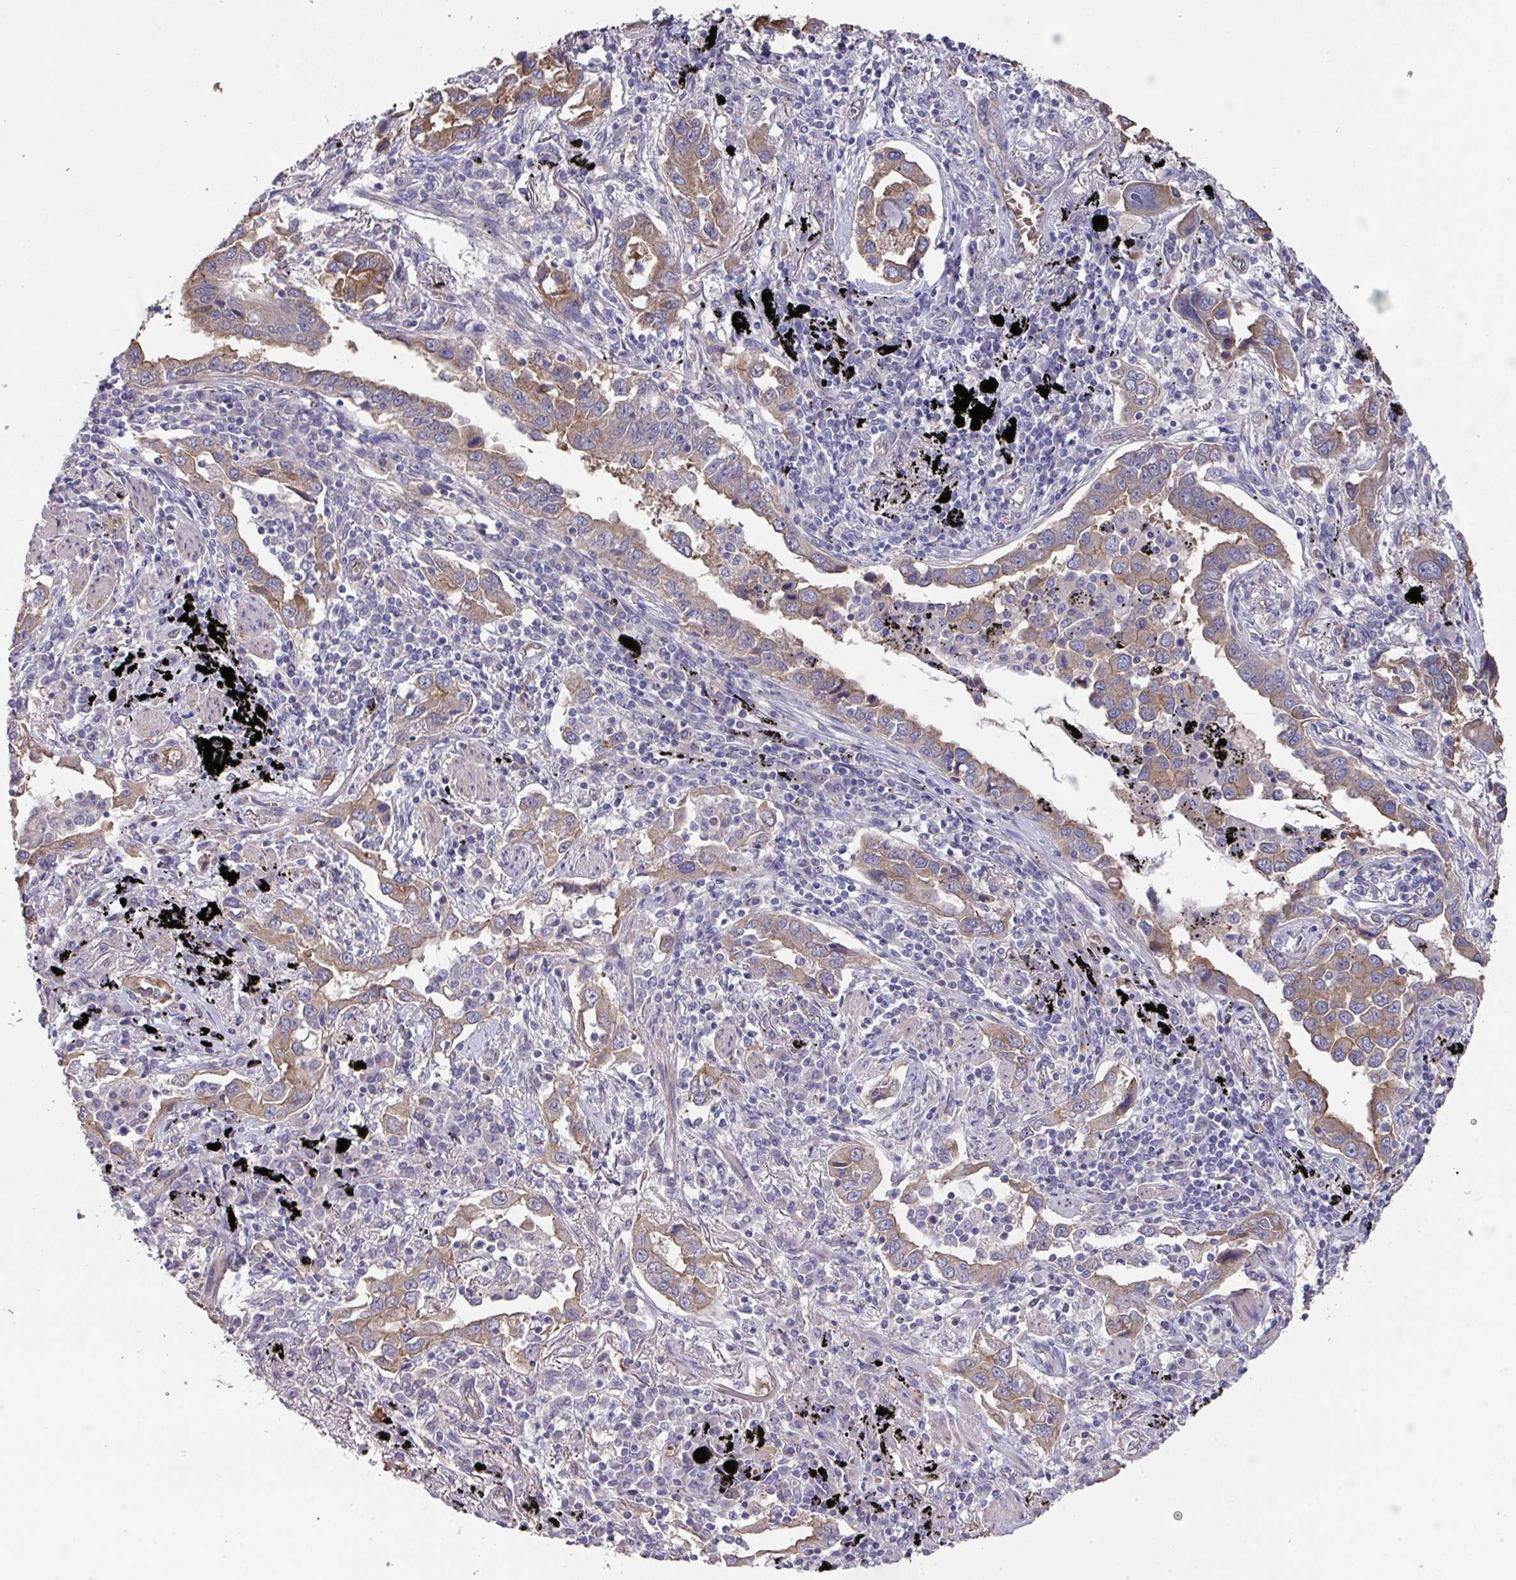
{"staining": {"intensity": "moderate", "quantity": ">75%", "location": "cytoplasmic/membranous"}, "tissue": "lung cancer", "cell_type": "Tumor cells", "image_type": "cancer", "snomed": [{"axis": "morphology", "description": "Adenocarcinoma, NOS"}, {"axis": "topography", "description": "Lung"}], "caption": "DAB immunohistochemical staining of human lung adenocarcinoma displays moderate cytoplasmic/membranous protein staining in approximately >75% of tumor cells. (DAB (3,3'-diaminobenzidine) IHC with brightfield microscopy, high magnification).", "gene": "PRR5", "patient": {"sex": "male", "age": 67}}